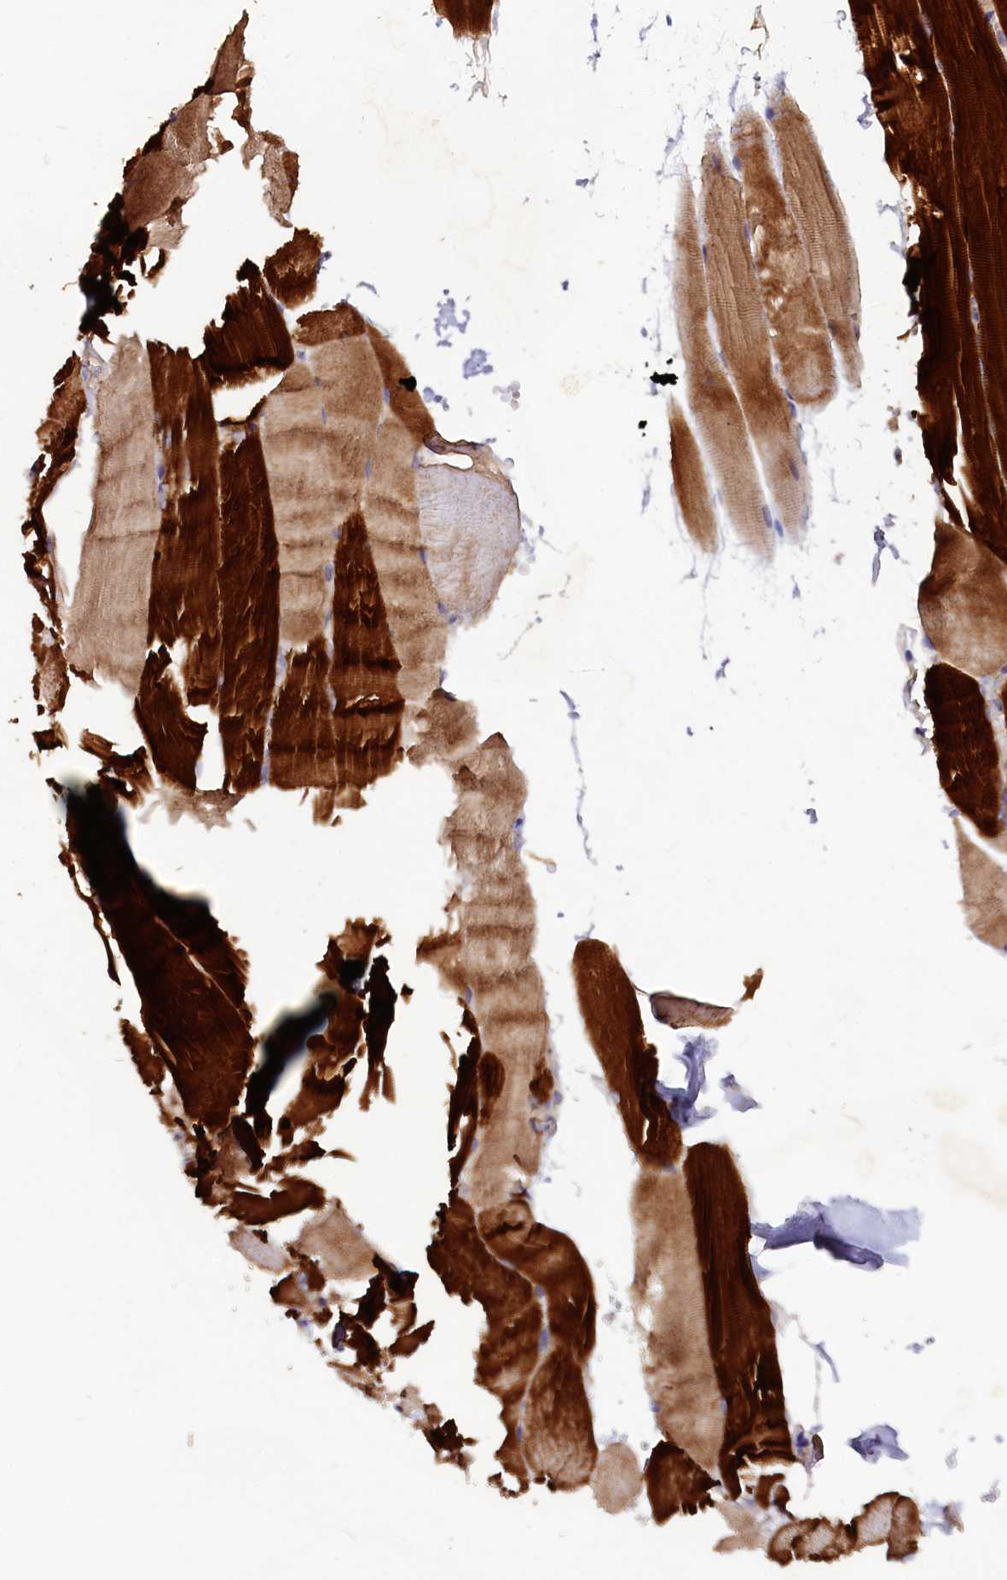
{"staining": {"intensity": "strong", "quantity": ">75%", "location": "cytoplasmic/membranous"}, "tissue": "skeletal muscle", "cell_type": "Myocytes", "image_type": "normal", "snomed": [{"axis": "morphology", "description": "Normal tissue, NOS"}, {"axis": "topography", "description": "Skeletal muscle"}, {"axis": "topography", "description": "Parathyroid gland"}], "caption": "Brown immunohistochemical staining in unremarkable skeletal muscle displays strong cytoplasmic/membranous staining in approximately >75% of myocytes.", "gene": "ETFBKMT", "patient": {"sex": "female", "age": 37}}